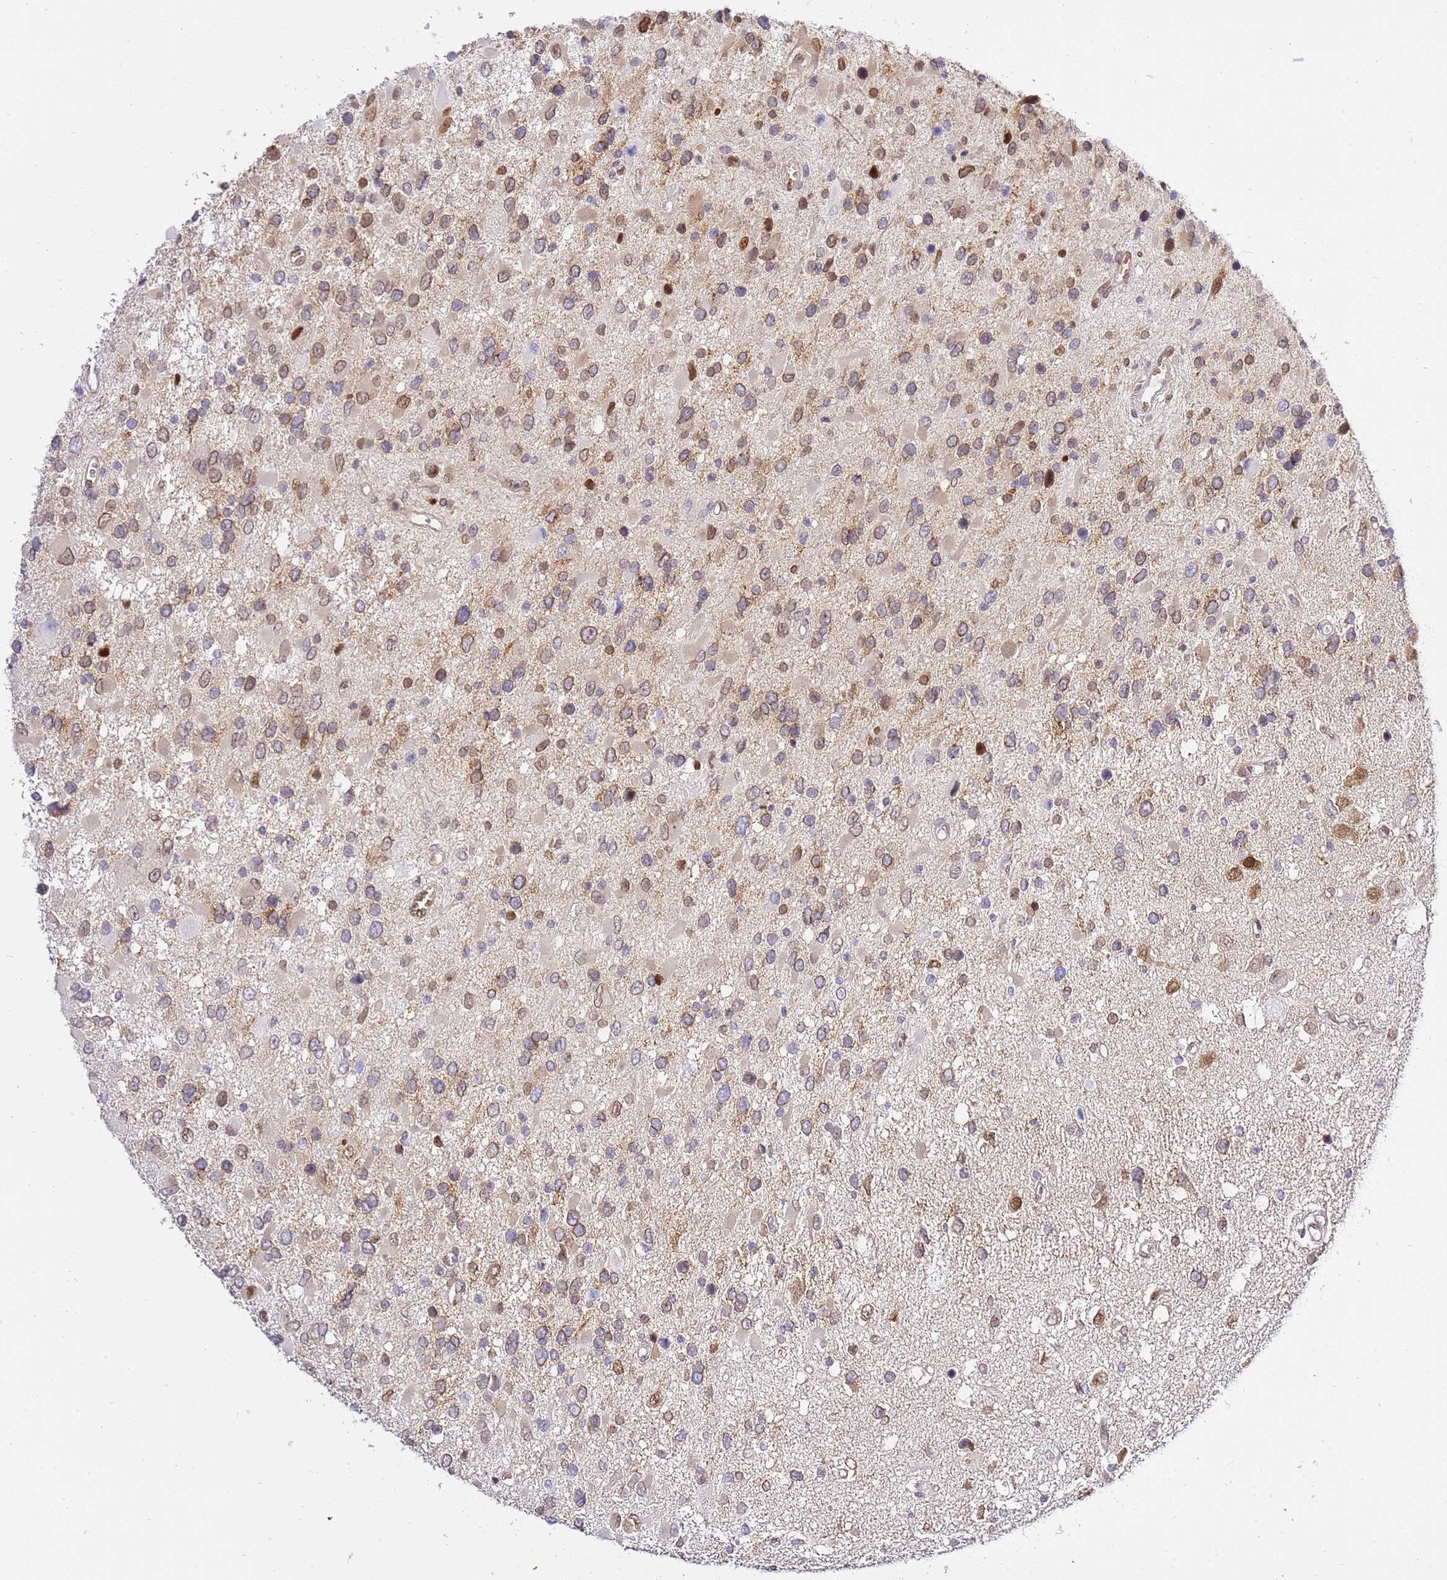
{"staining": {"intensity": "moderate", "quantity": "25%-75%", "location": "cytoplasmic/membranous,nuclear"}, "tissue": "glioma", "cell_type": "Tumor cells", "image_type": "cancer", "snomed": [{"axis": "morphology", "description": "Glioma, malignant, High grade"}, {"axis": "topography", "description": "Brain"}], "caption": "A histopathology image showing moderate cytoplasmic/membranous and nuclear staining in approximately 25%-75% of tumor cells in glioma, as visualized by brown immunohistochemical staining.", "gene": "TRIM37", "patient": {"sex": "male", "age": 53}}